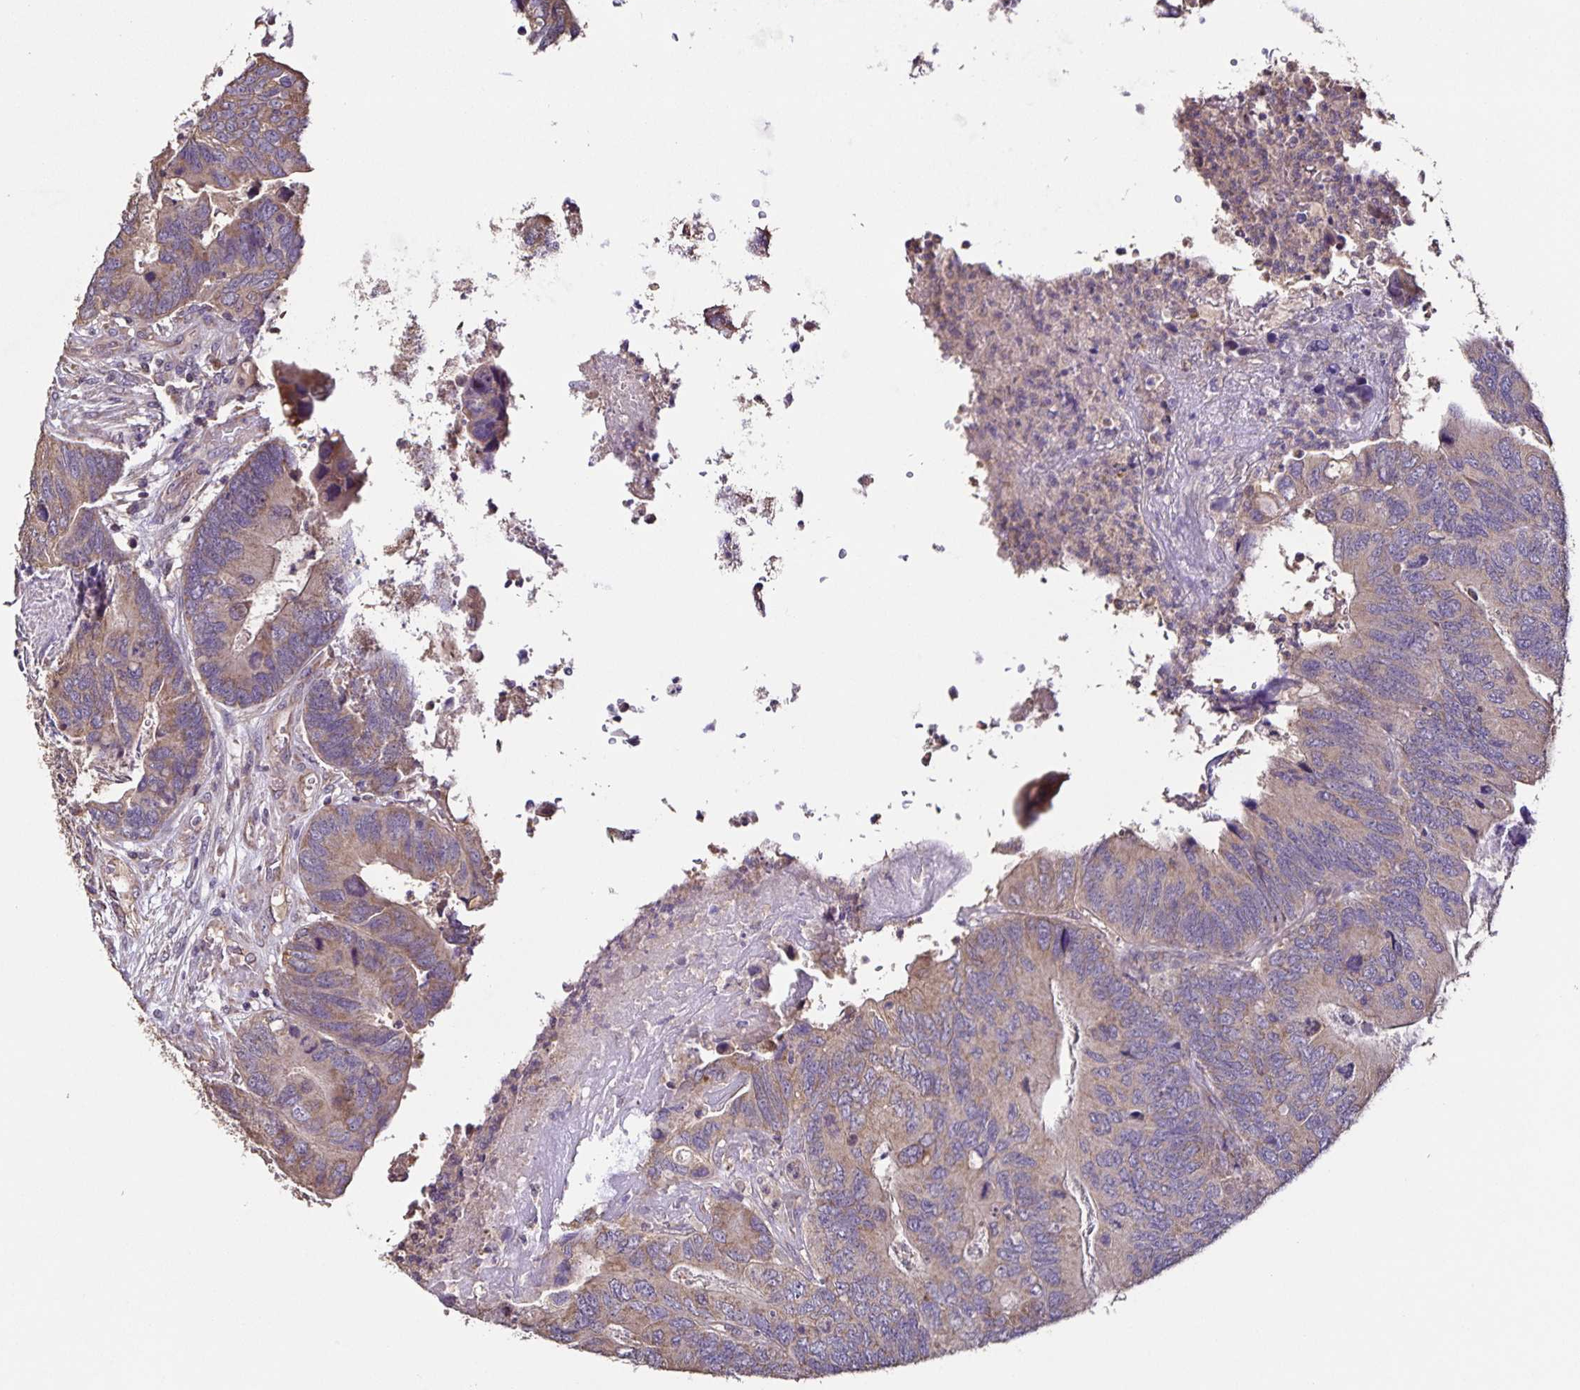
{"staining": {"intensity": "weak", "quantity": "25%-75%", "location": "cytoplasmic/membranous"}, "tissue": "colorectal cancer", "cell_type": "Tumor cells", "image_type": "cancer", "snomed": [{"axis": "morphology", "description": "Adenocarcinoma, NOS"}, {"axis": "topography", "description": "Colon"}], "caption": "Colorectal adenocarcinoma was stained to show a protein in brown. There is low levels of weak cytoplasmic/membranous expression in about 25%-75% of tumor cells.", "gene": "MAN1A1", "patient": {"sex": "female", "age": 67}}